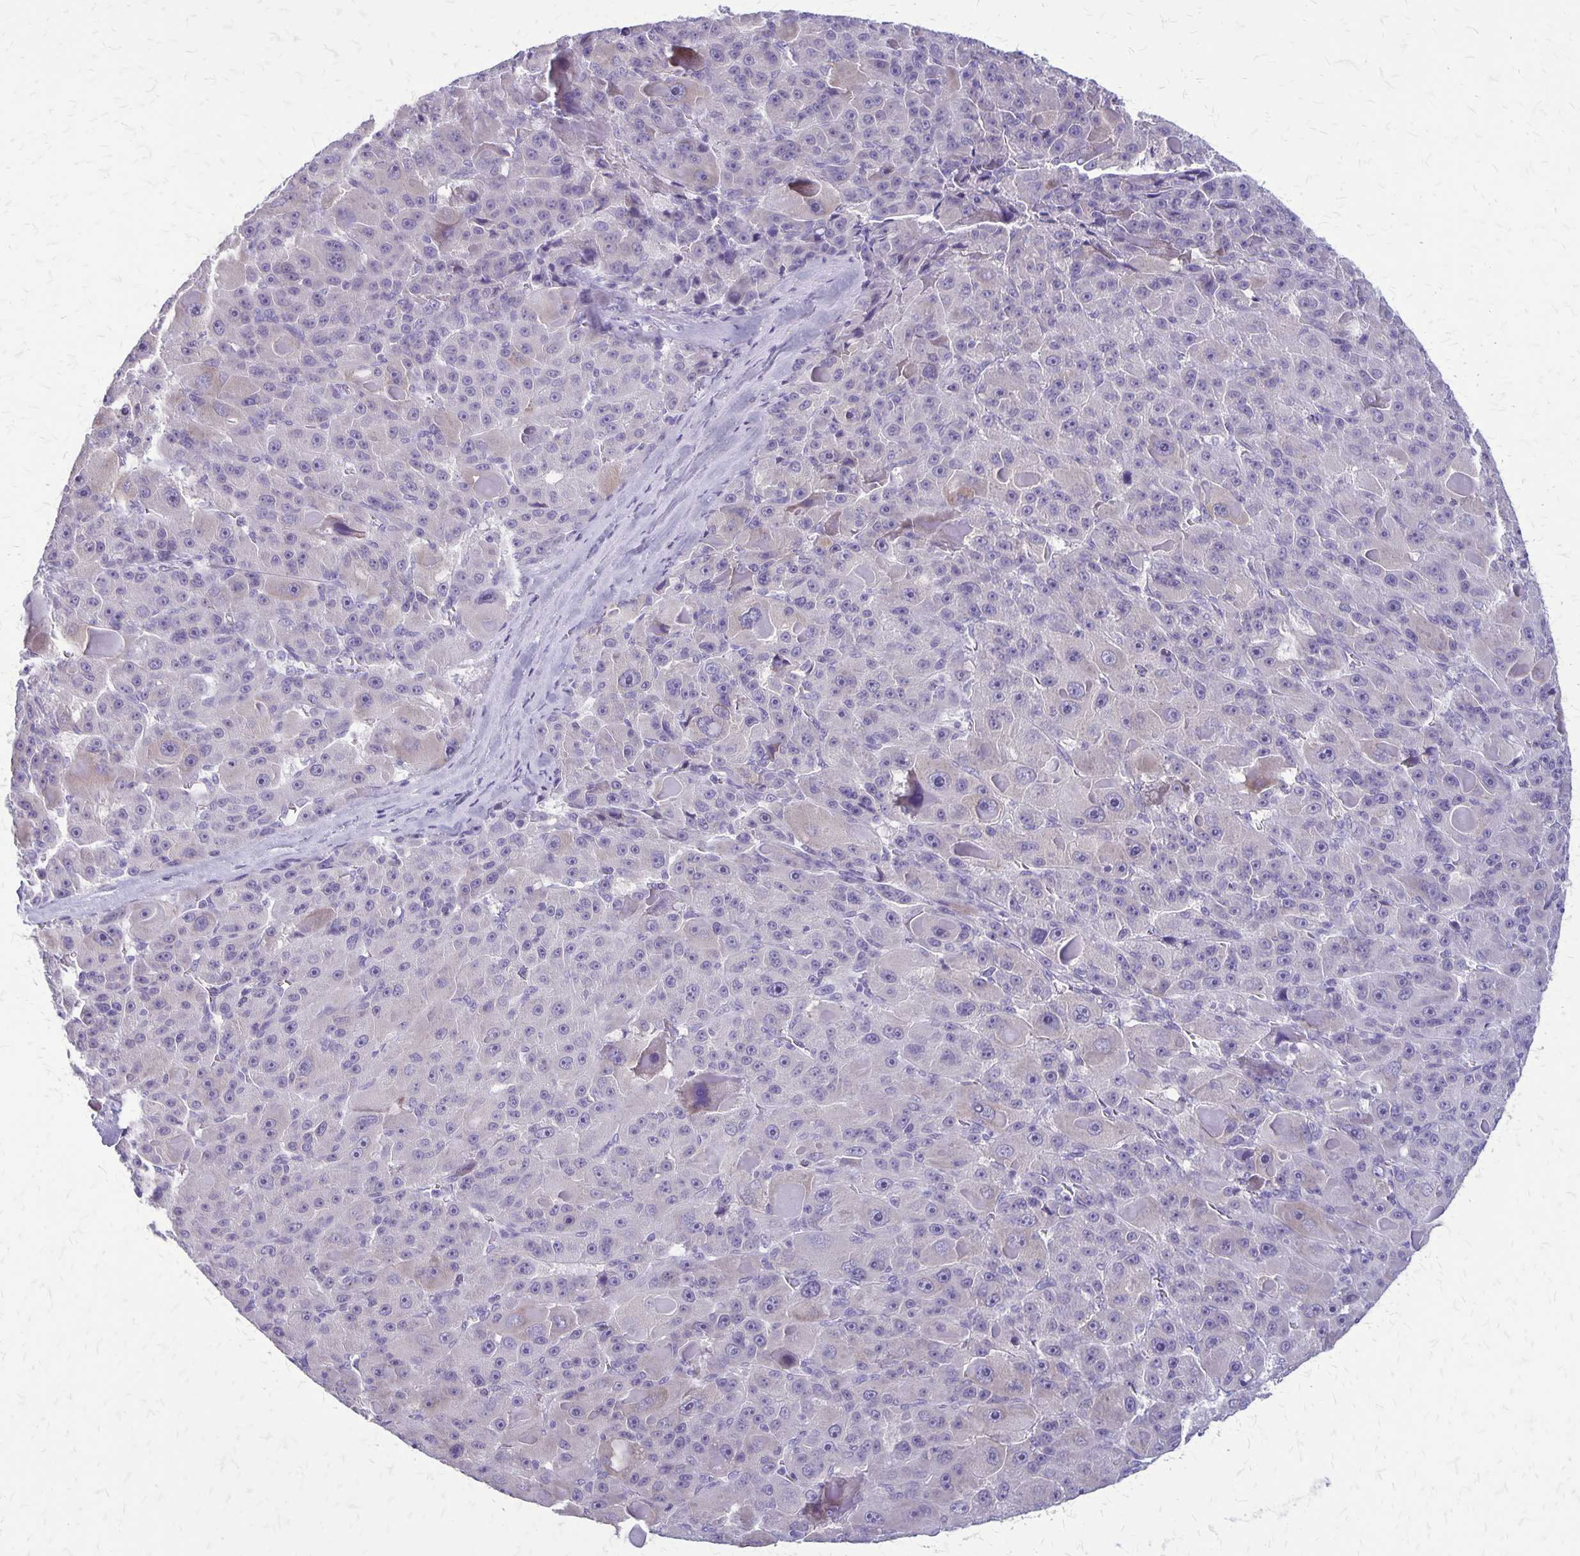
{"staining": {"intensity": "negative", "quantity": "none", "location": "none"}, "tissue": "liver cancer", "cell_type": "Tumor cells", "image_type": "cancer", "snomed": [{"axis": "morphology", "description": "Carcinoma, Hepatocellular, NOS"}, {"axis": "topography", "description": "Liver"}], "caption": "The histopathology image displays no staining of tumor cells in hepatocellular carcinoma (liver).", "gene": "PLXNB3", "patient": {"sex": "male", "age": 76}}